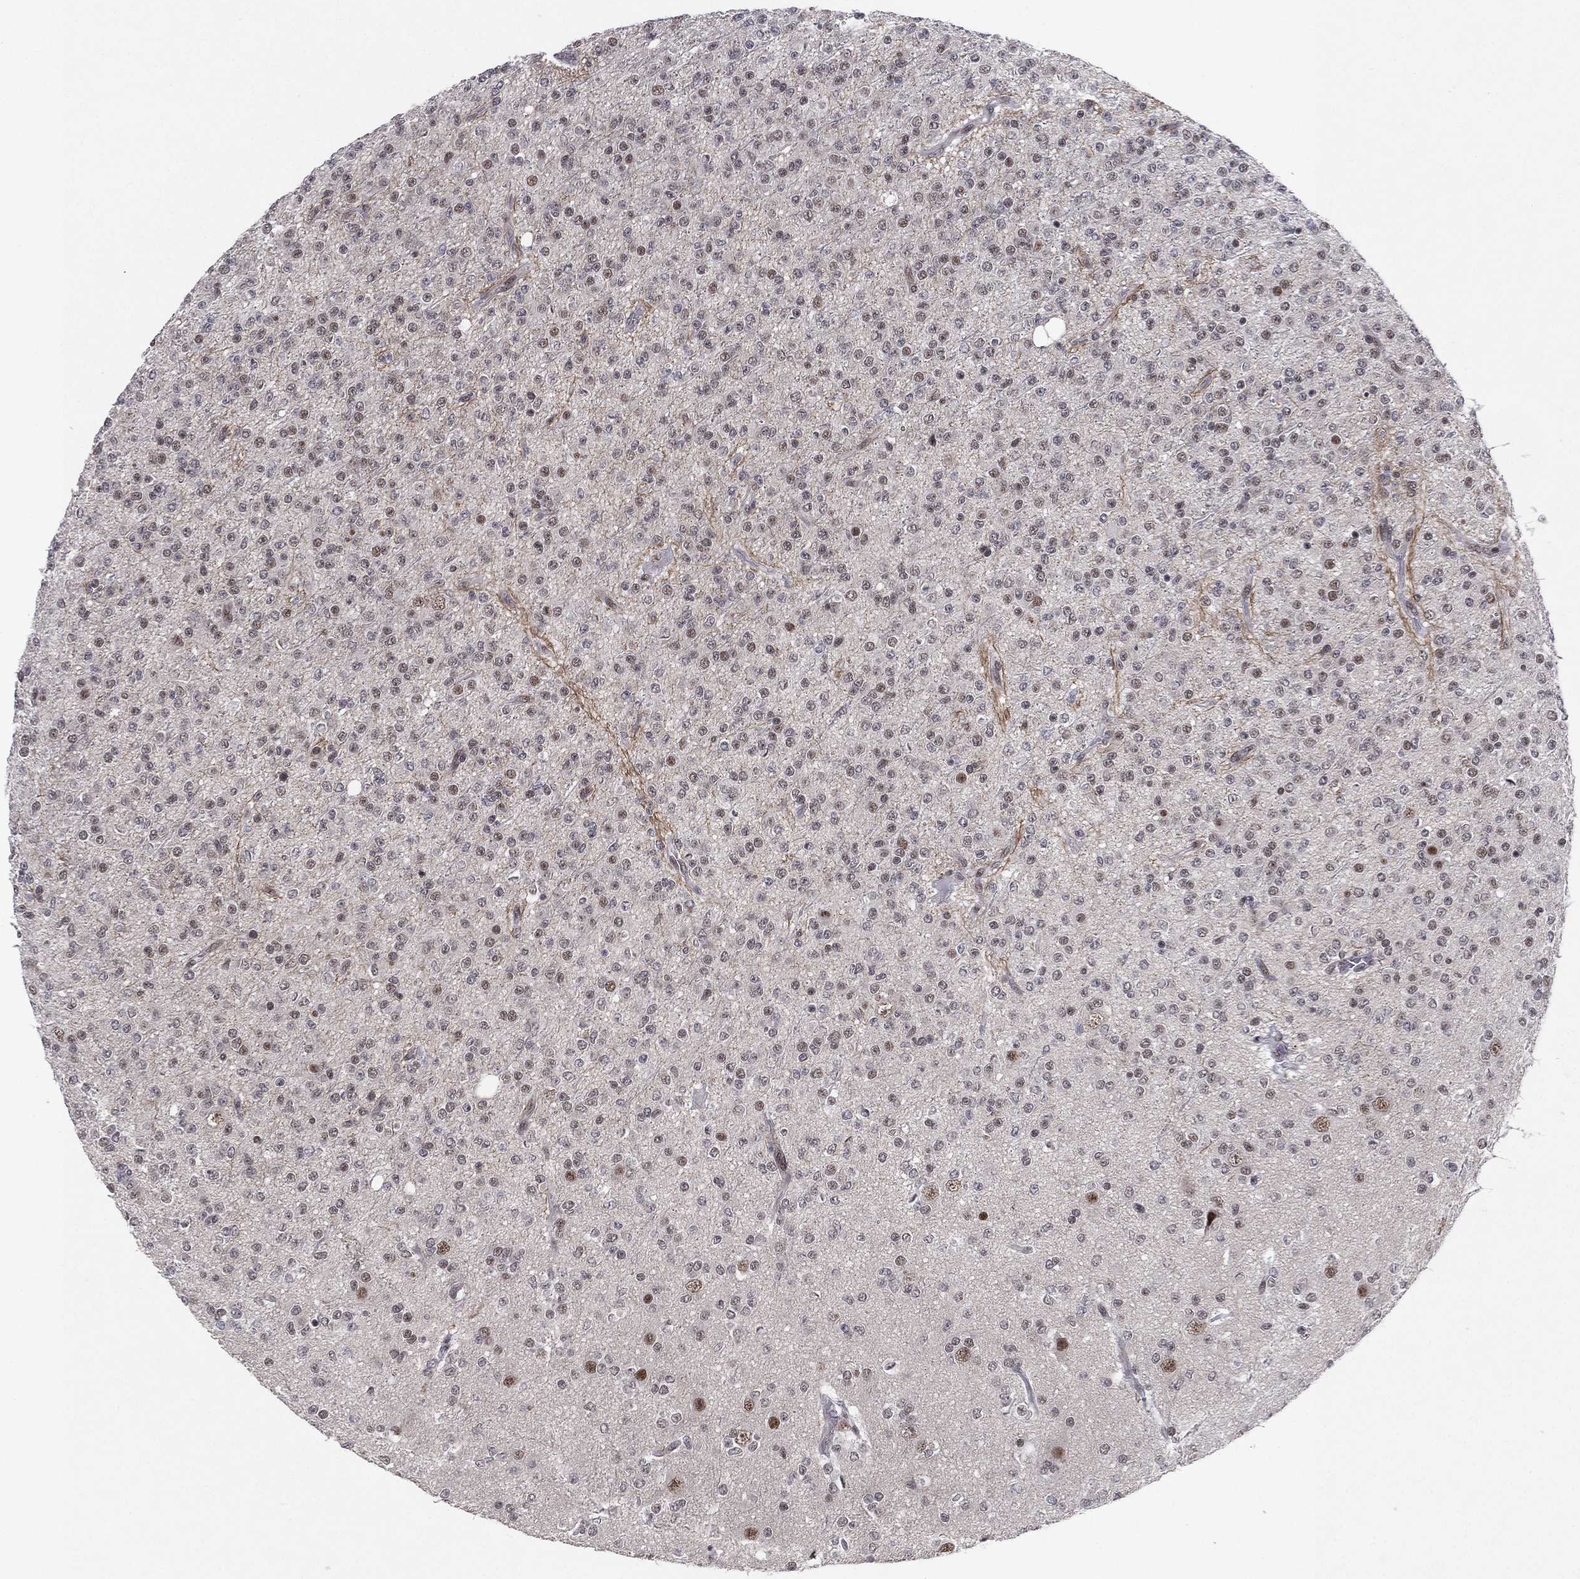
{"staining": {"intensity": "negative", "quantity": "none", "location": "none"}, "tissue": "glioma", "cell_type": "Tumor cells", "image_type": "cancer", "snomed": [{"axis": "morphology", "description": "Glioma, malignant, Low grade"}, {"axis": "topography", "description": "Brain"}], "caption": "High power microscopy photomicrograph of an IHC histopathology image of glioma, revealing no significant expression in tumor cells.", "gene": "DGCR8", "patient": {"sex": "male", "age": 27}}